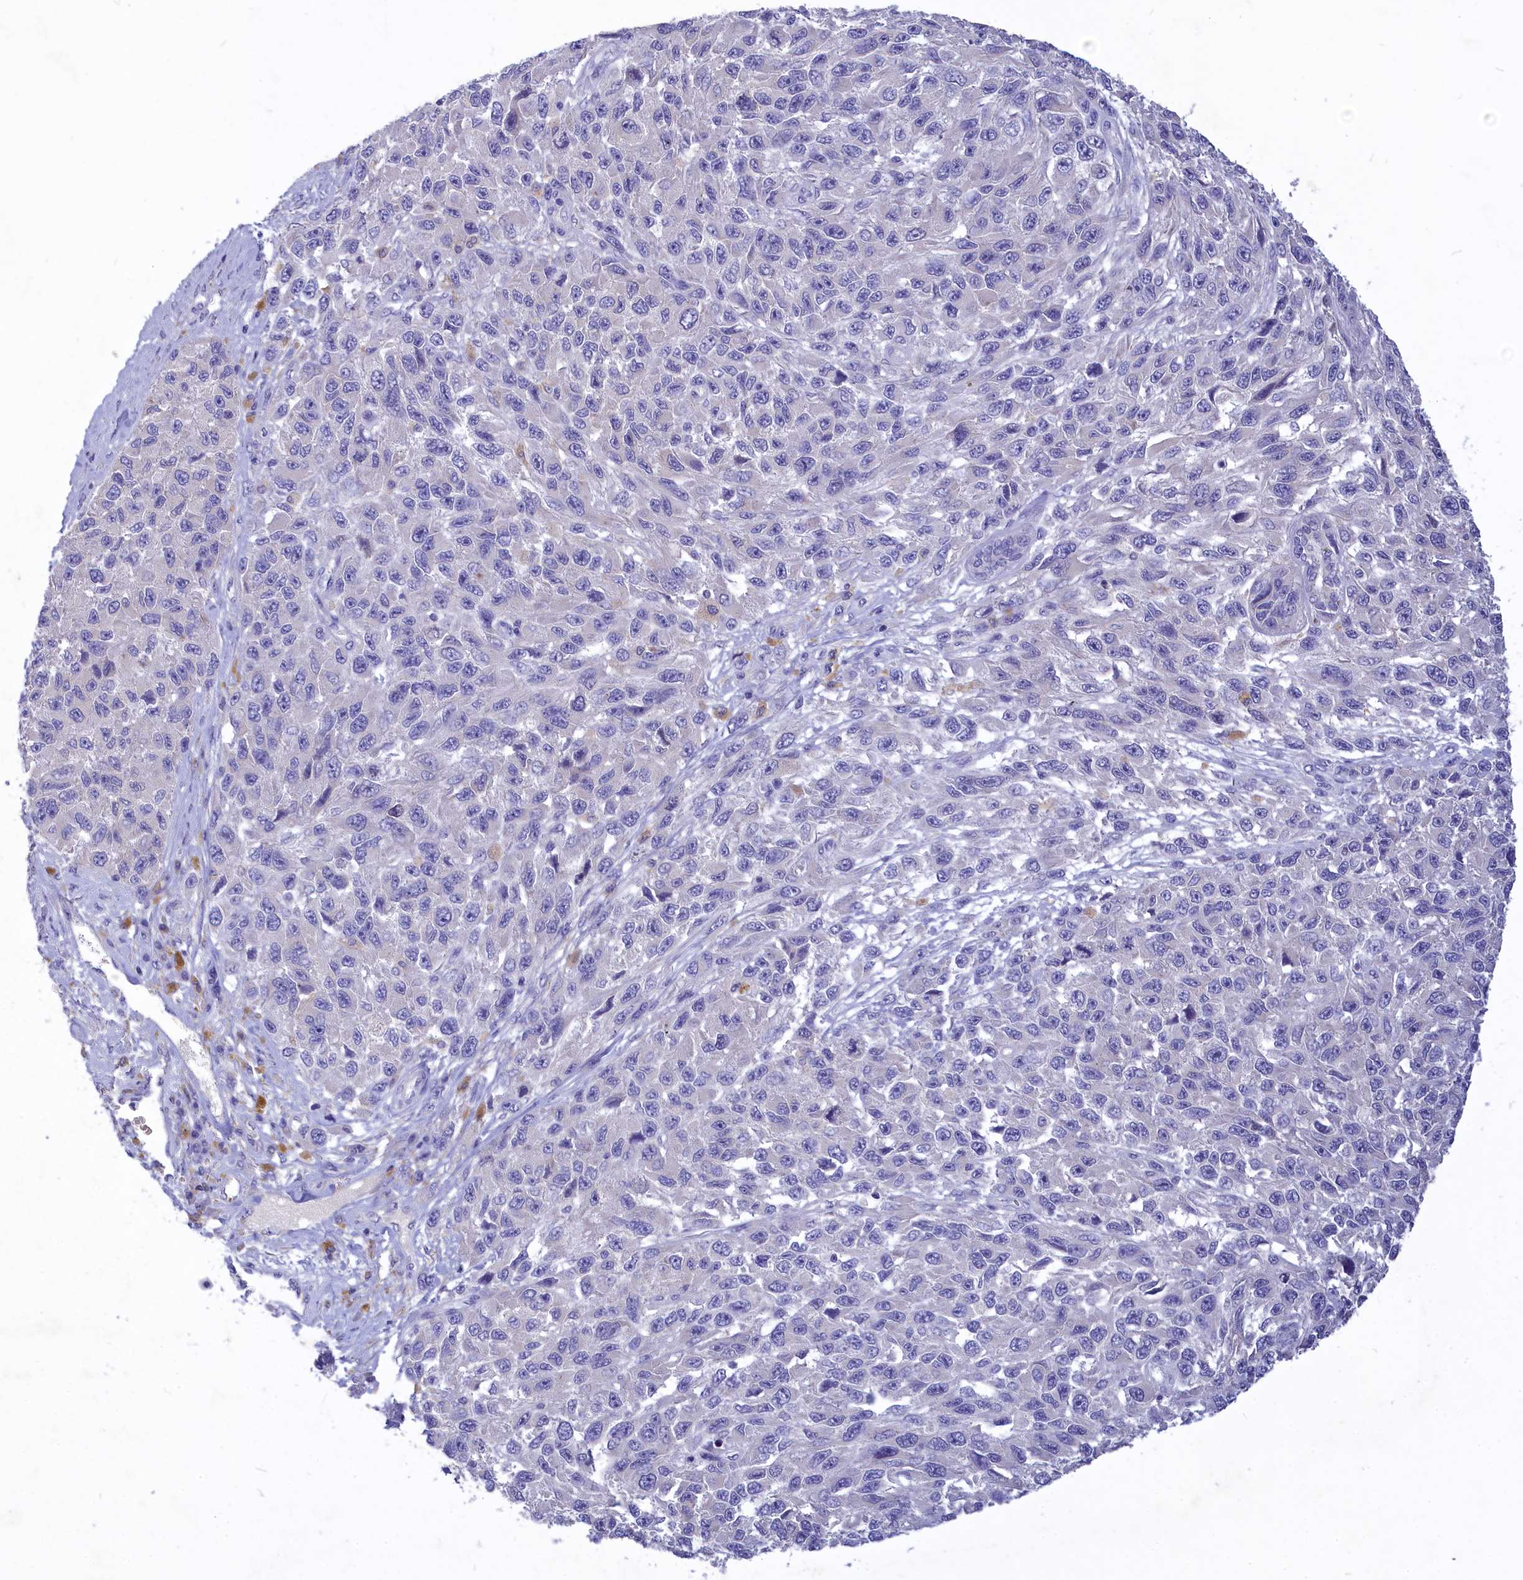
{"staining": {"intensity": "negative", "quantity": "none", "location": "none"}, "tissue": "melanoma", "cell_type": "Tumor cells", "image_type": "cancer", "snomed": [{"axis": "morphology", "description": "Normal tissue, NOS"}, {"axis": "morphology", "description": "Malignant melanoma, NOS"}, {"axis": "topography", "description": "Skin"}], "caption": "This is a histopathology image of immunohistochemistry staining of melanoma, which shows no expression in tumor cells.", "gene": "DEFB119", "patient": {"sex": "female", "age": 96}}